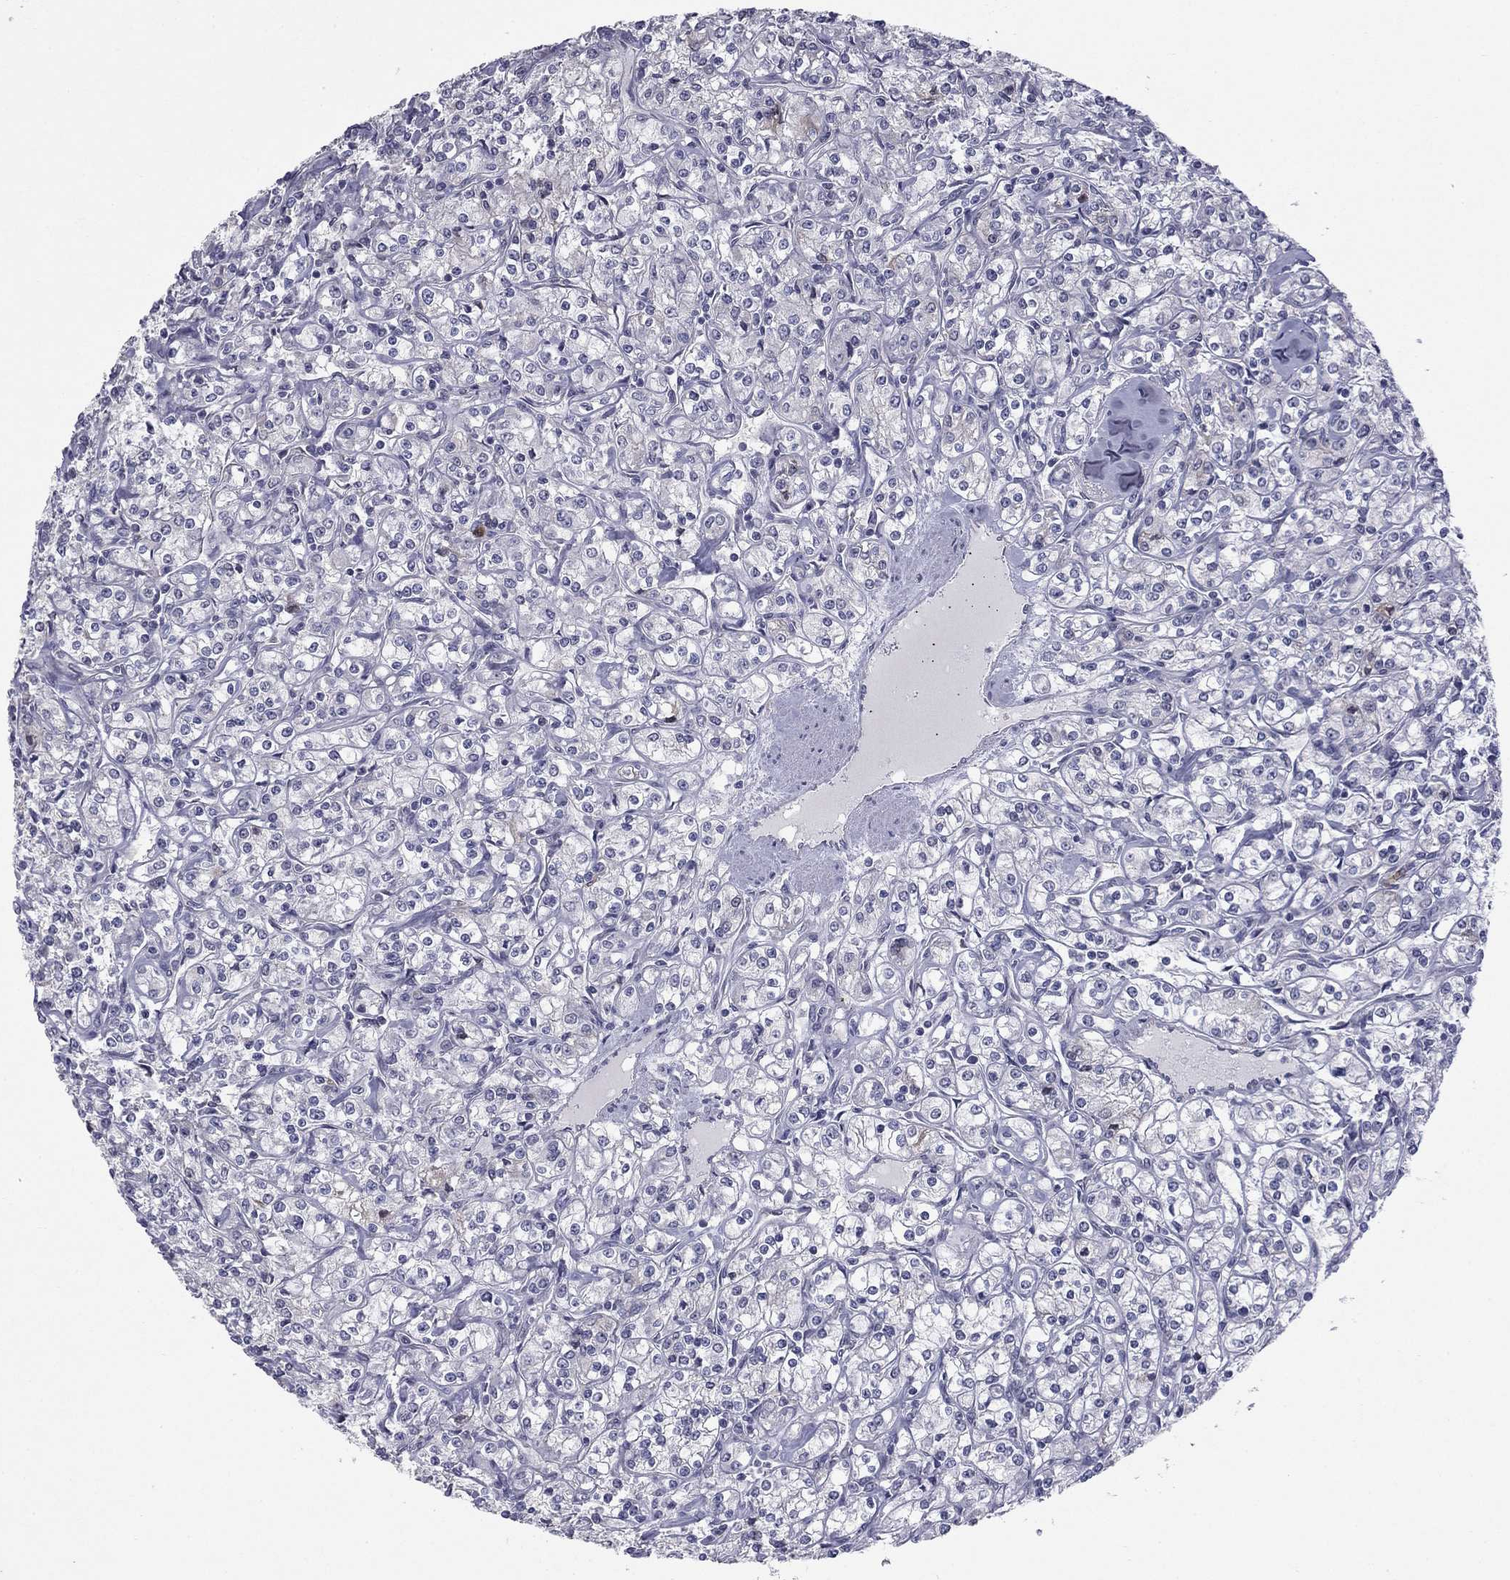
{"staining": {"intensity": "negative", "quantity": "none", "location": "none"}, "tissue": "renal cancer", "cell_type": "Tumor cells", "image_type": "cancer", "snomed": [{"axis": "morphology", "description": "Adenocarcinoma, NOS"}, {"axis": "topography", "description": "Kidney"}], "caption": "An immunohistochemistry (IHC) image of adenocarcinoma (renal) is shown. There is no staining in tumor cells of adenocarcinoma (renal).", "gene": "PRRT2", "patient": {"sex": "male", "age": 77}}